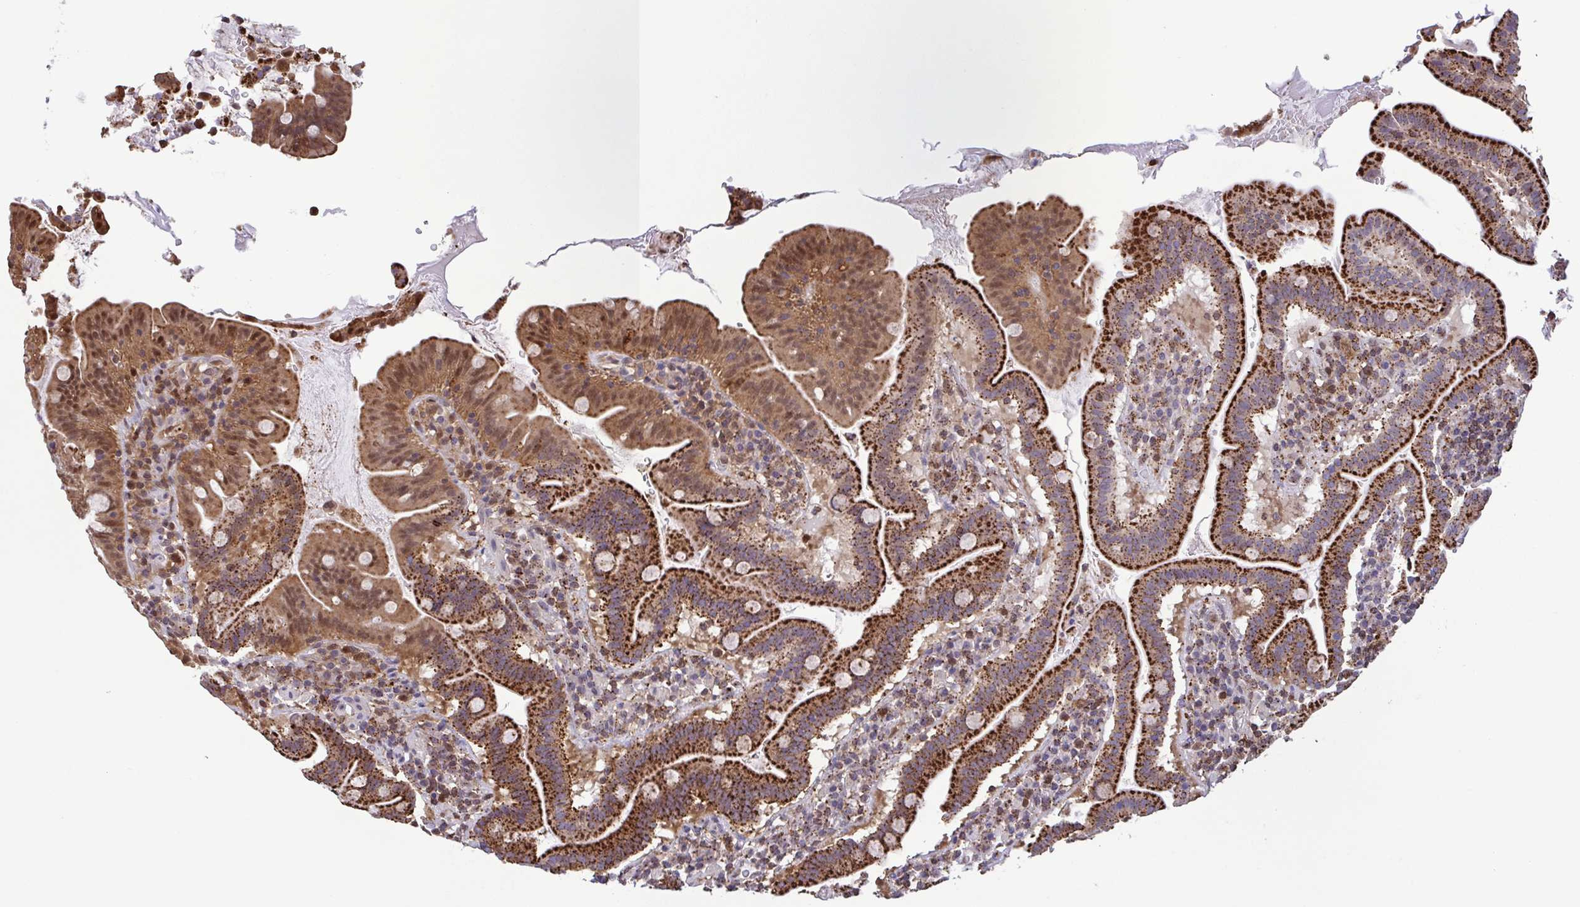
{"staining": {"intensity": "strong", "quantity": ">75%", "location": "cytoplasmic/membranous"}, "tissue": "small intestine", "cell_type": "Glandular cells", "image_type": "normal", "snomed": [{"axis": "morphology", "description": "Normal tissue, NOS"}, {"axis": "topography", "description": "Small intestine"}], "caption": "This micrograph exhibits immunohistochemistry staining of normal small intestine, with high strong cytoplasmic/membranous expression in about >75% of glandular cells.", "gene": "CHMP1B", "patient": {"sex": "male", "age": 26}}